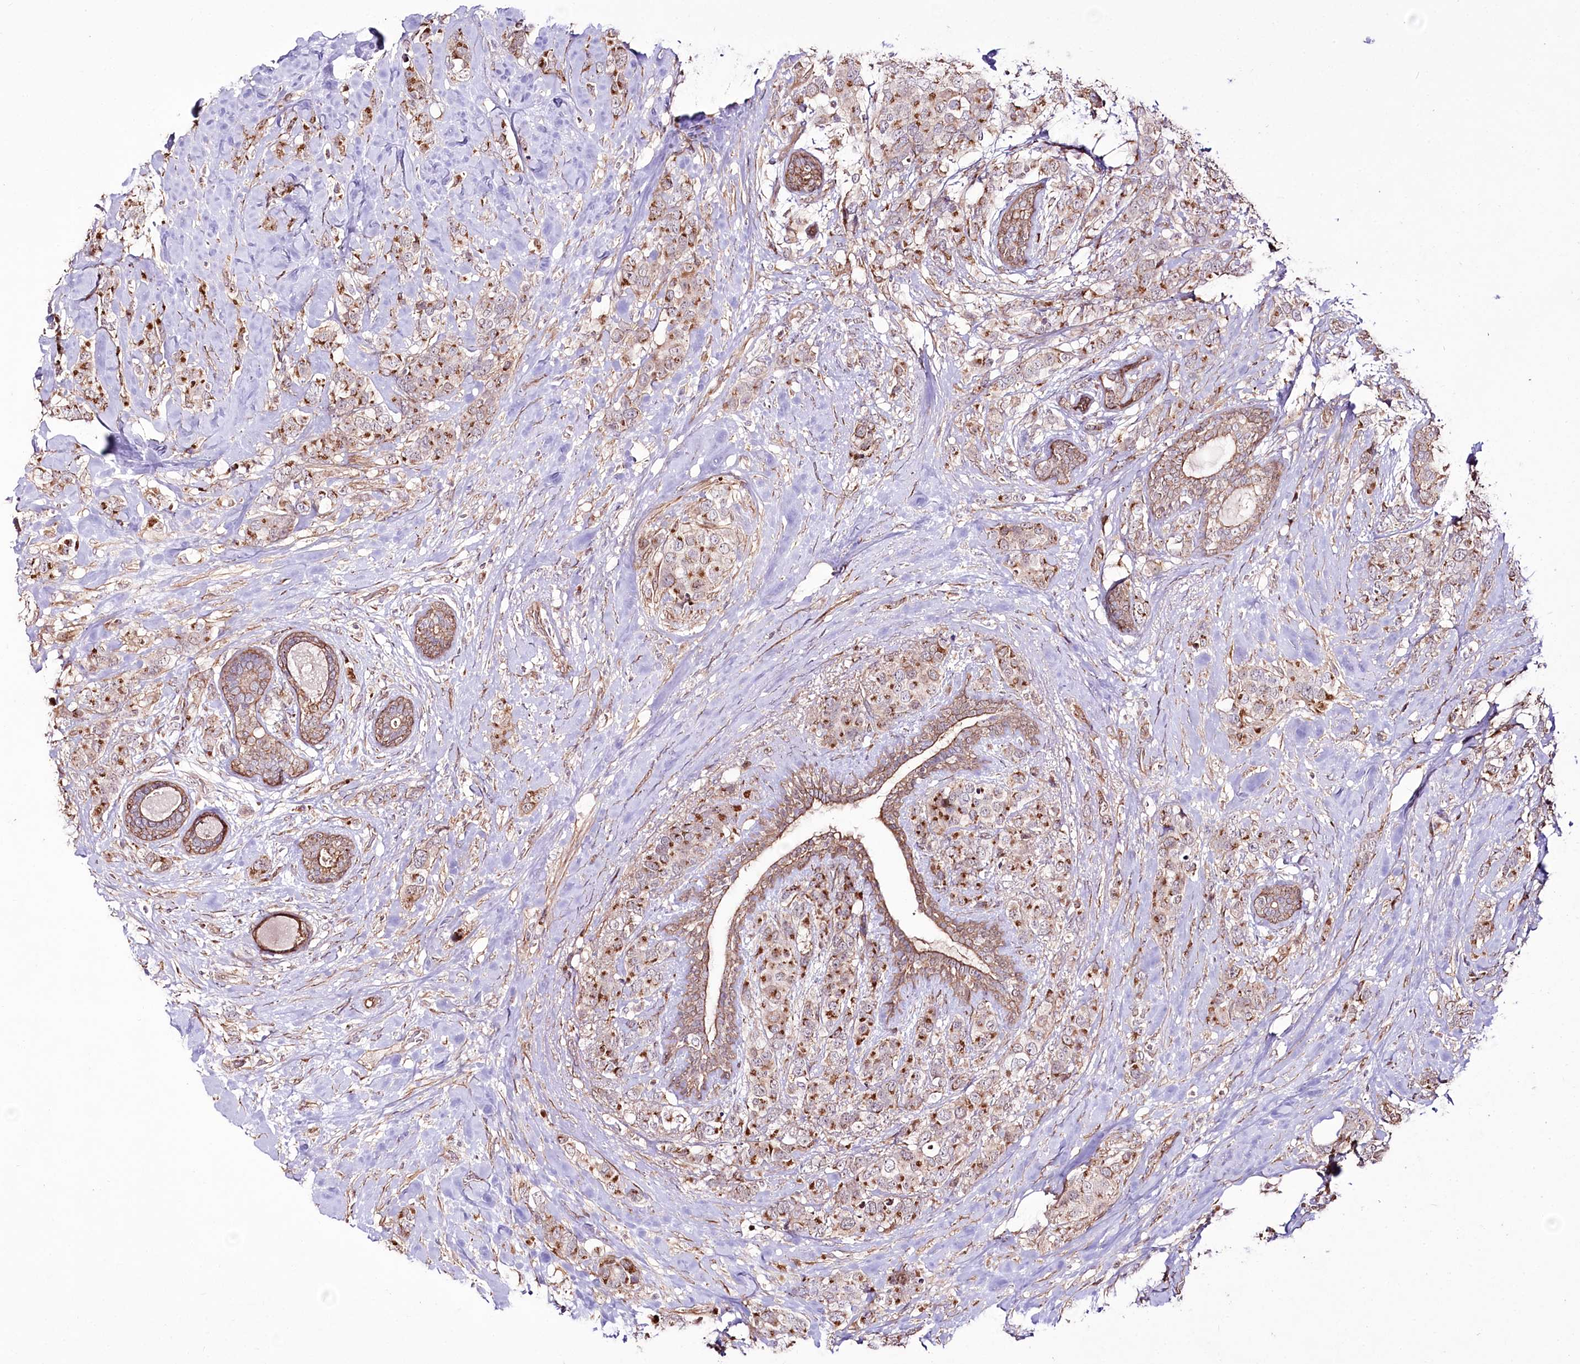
{"staining": {"intensity": "moderate", "quantity": ">75%", "location": "cytoplasmic/membranous"}, "tissue": "breast cancer", "cell_type": "Tumor cells", "image_type": "cancer", "snomed": [{"axis": "morphology", "description": "Lobular carcinoma"}, {"axis": "topography", "description": "Breast"}], "caption": "There is medium levels of moderate cytoplasmic/membranous expression in tumor cells of breast cancer (lobular carcinoma), as demonstrated by immunohistochemical staining (brown color).", "gene": "REXO2", "patient": {"sex": "female", "age": 59}}